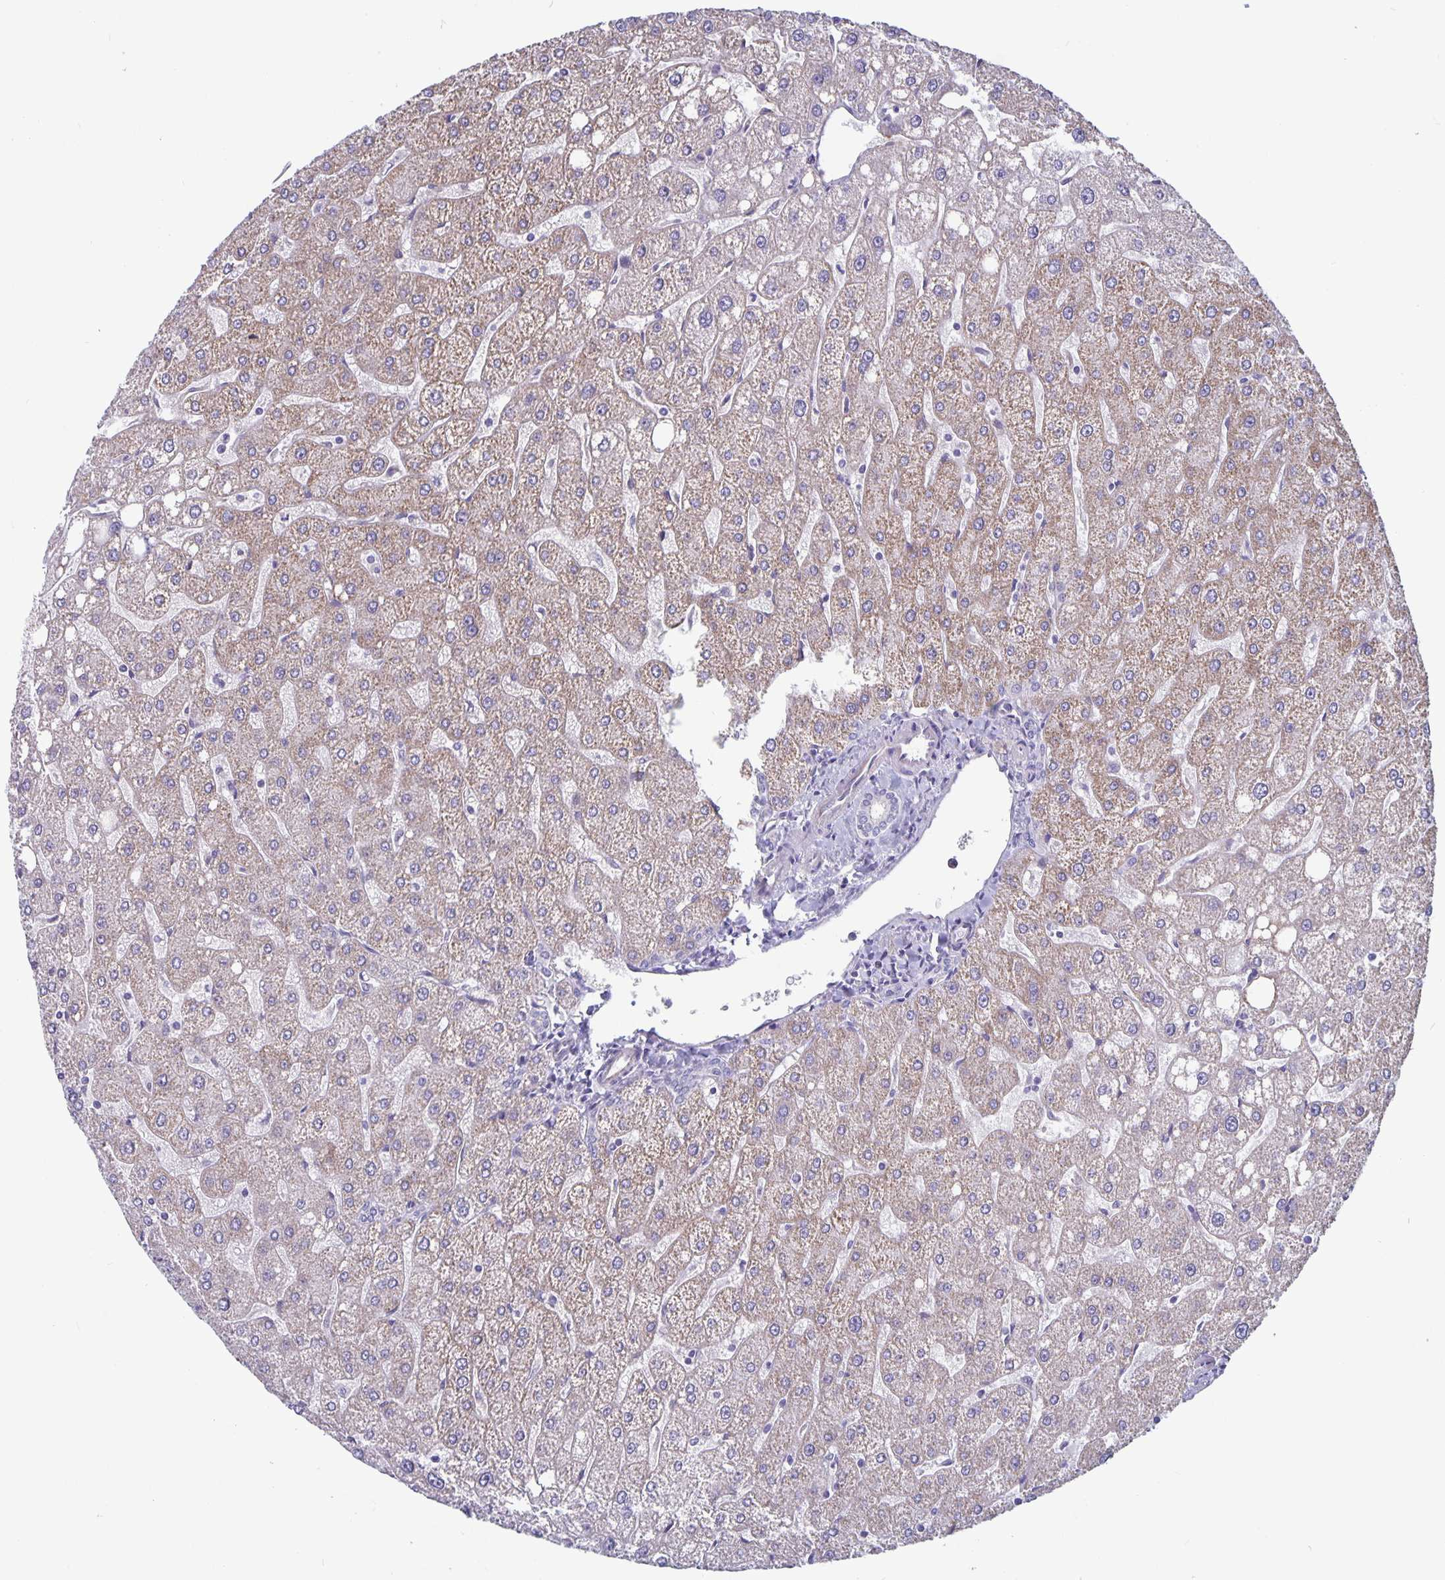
{"staining": {"intensity": "negative", "quantity": "none", "location": "none"}, "tissue": "liver", "cell_type": "Cholangiocytes", "image_type": "normal", "snomed": [{"axis": "morphology", "description": "Normal tissue, NOS"}, {"axis": "topography", "description": "Liver"}], "caption": "Immunohistochemical staining of normal liver shows no significant positivity in cholangiocytes.", "gene": "PLCB3", "patient": {"sex": "male", "age": 67}}